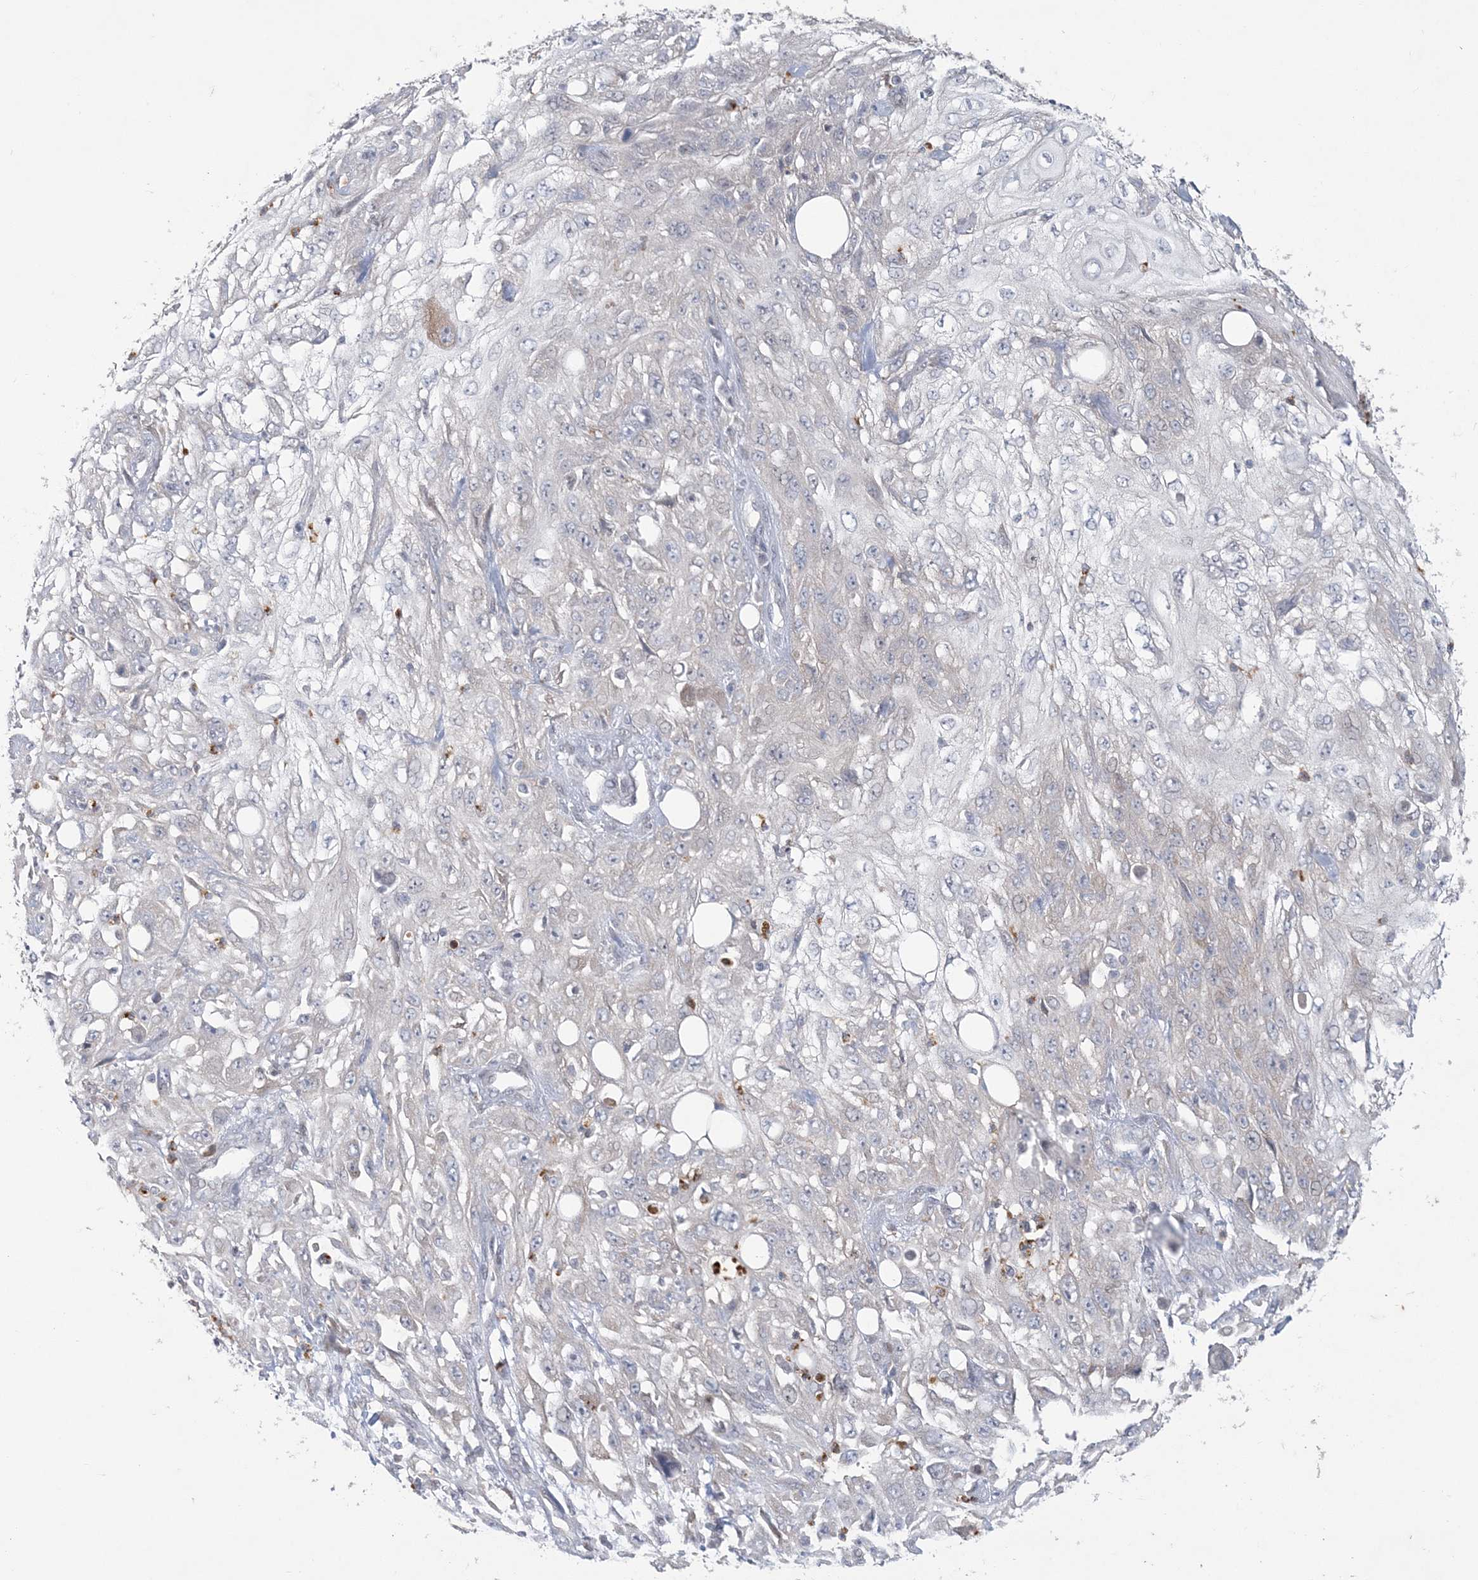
{"staining": {"intensity": "negative", "quantity": "none", "location": "none"}, "tissue": "skin cancer", "cell_type": "Tumor cells", "image_type": "cancer", "snomed": [{"axis": "morphology", "description": "Squamous cell carcinoma, NOS"}, {"axis": "topography", "description": "Skin"}], "caption": "This is an IHC micrograph of human squamous cell carcinoma (skin). There is no staining in tumor cells.", "gene": "KIF3A", "patient": {"sex": "male", "age": 75}}